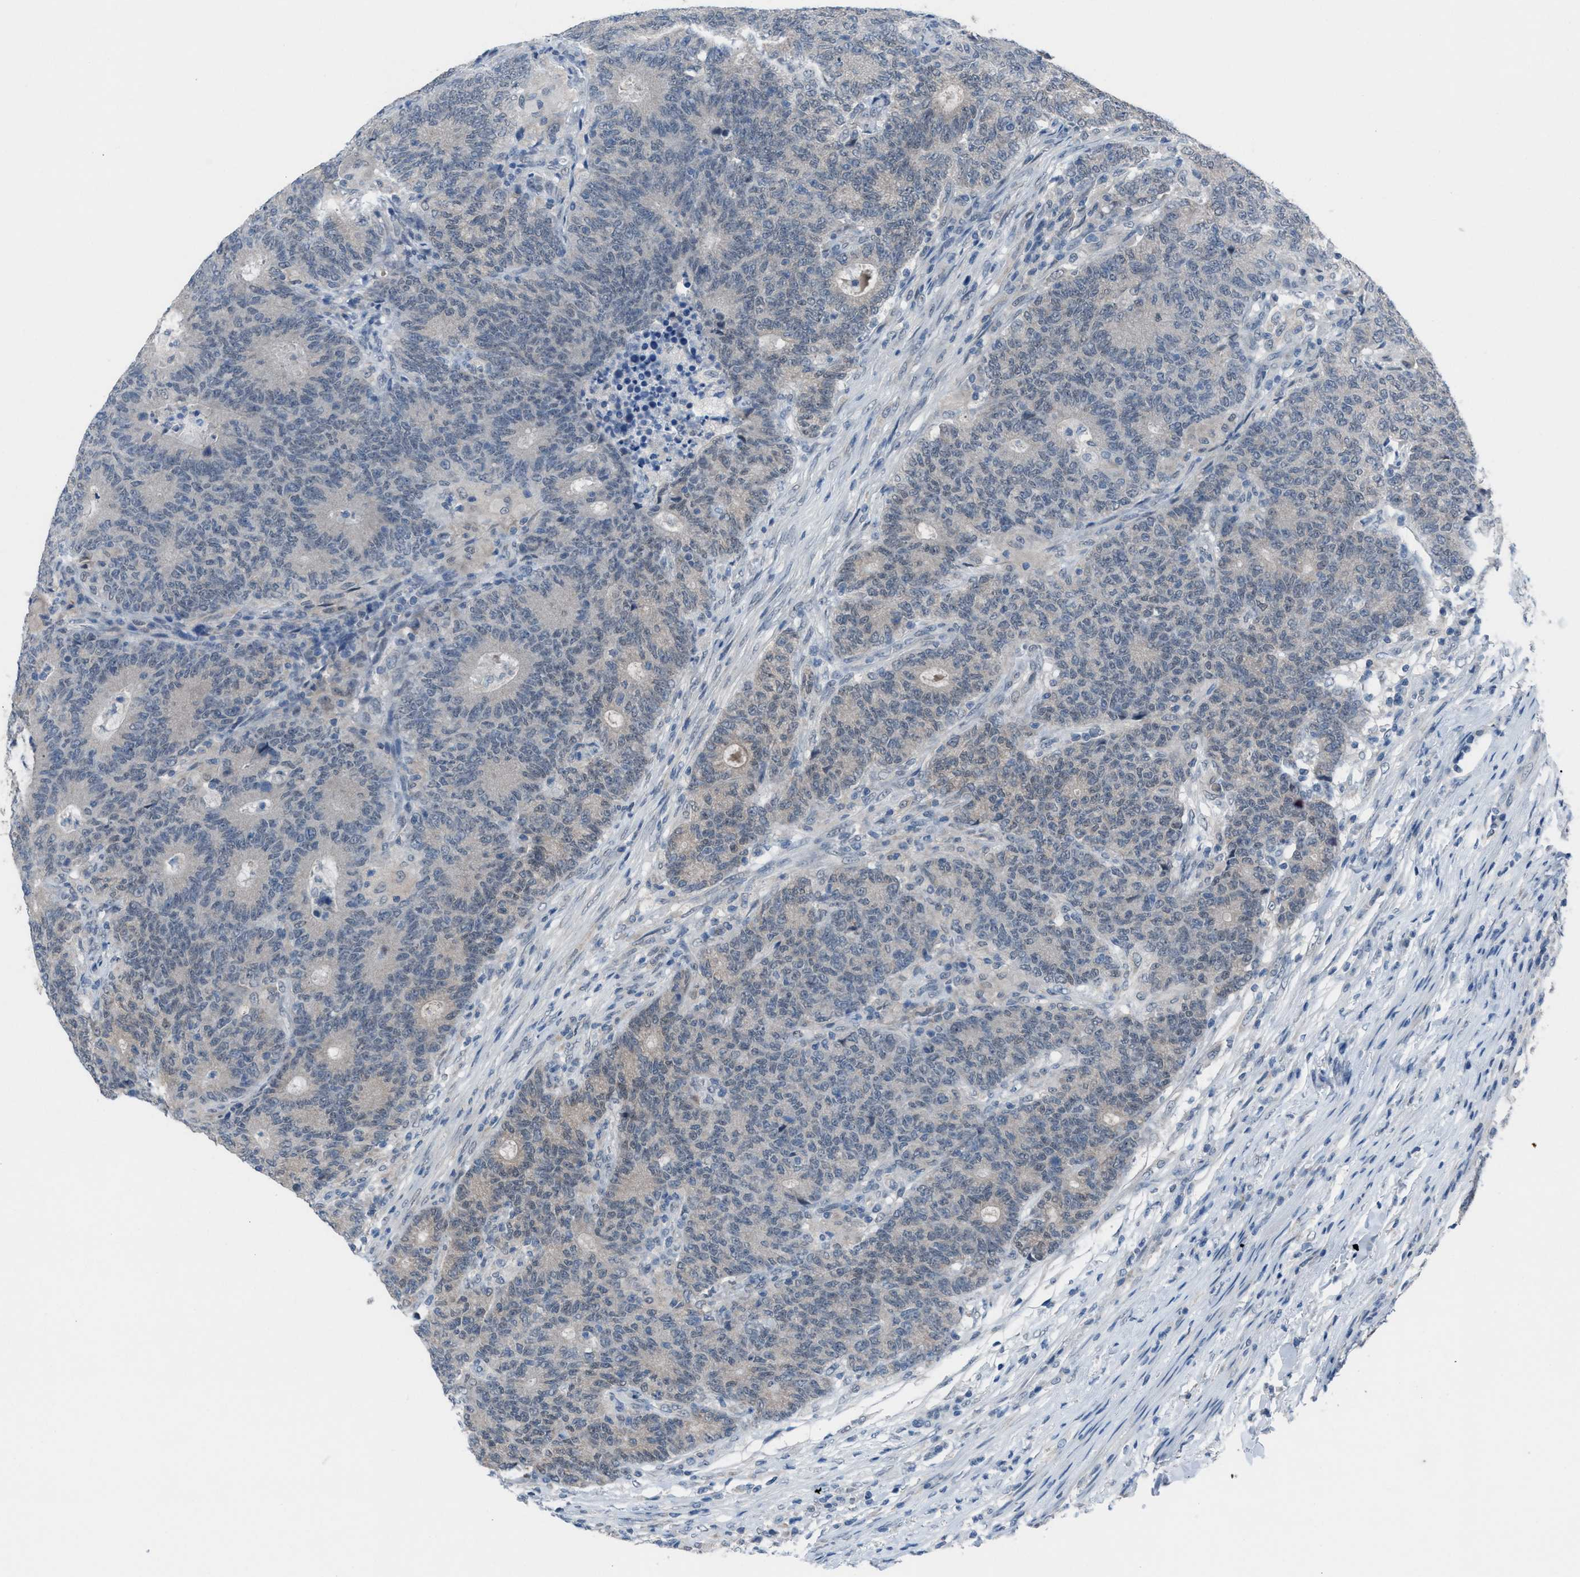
{"staining": {"intensity": "negative", "quantity": "none", "location": "none"}, "tissue": "colorectal cancer", "cell_type": "Tumor cells", "image_type": "cancer", "snomed": [{"axis": "morphology", "description": "Normal tissue, NOS"}, {"axis": "morphology", "description": "Adenocarcinoma, NOS"}, {"axis": "topography", "description": "Colon"}], "caption": "High power microscopy histopathology image of an immunohistochemistry histopathology image of adenocarcinoma (colorectal), revealing no significant staining in tumor cells.", "gene": "ANAPC11", "patient": {"sex": "female", "age": 75}}